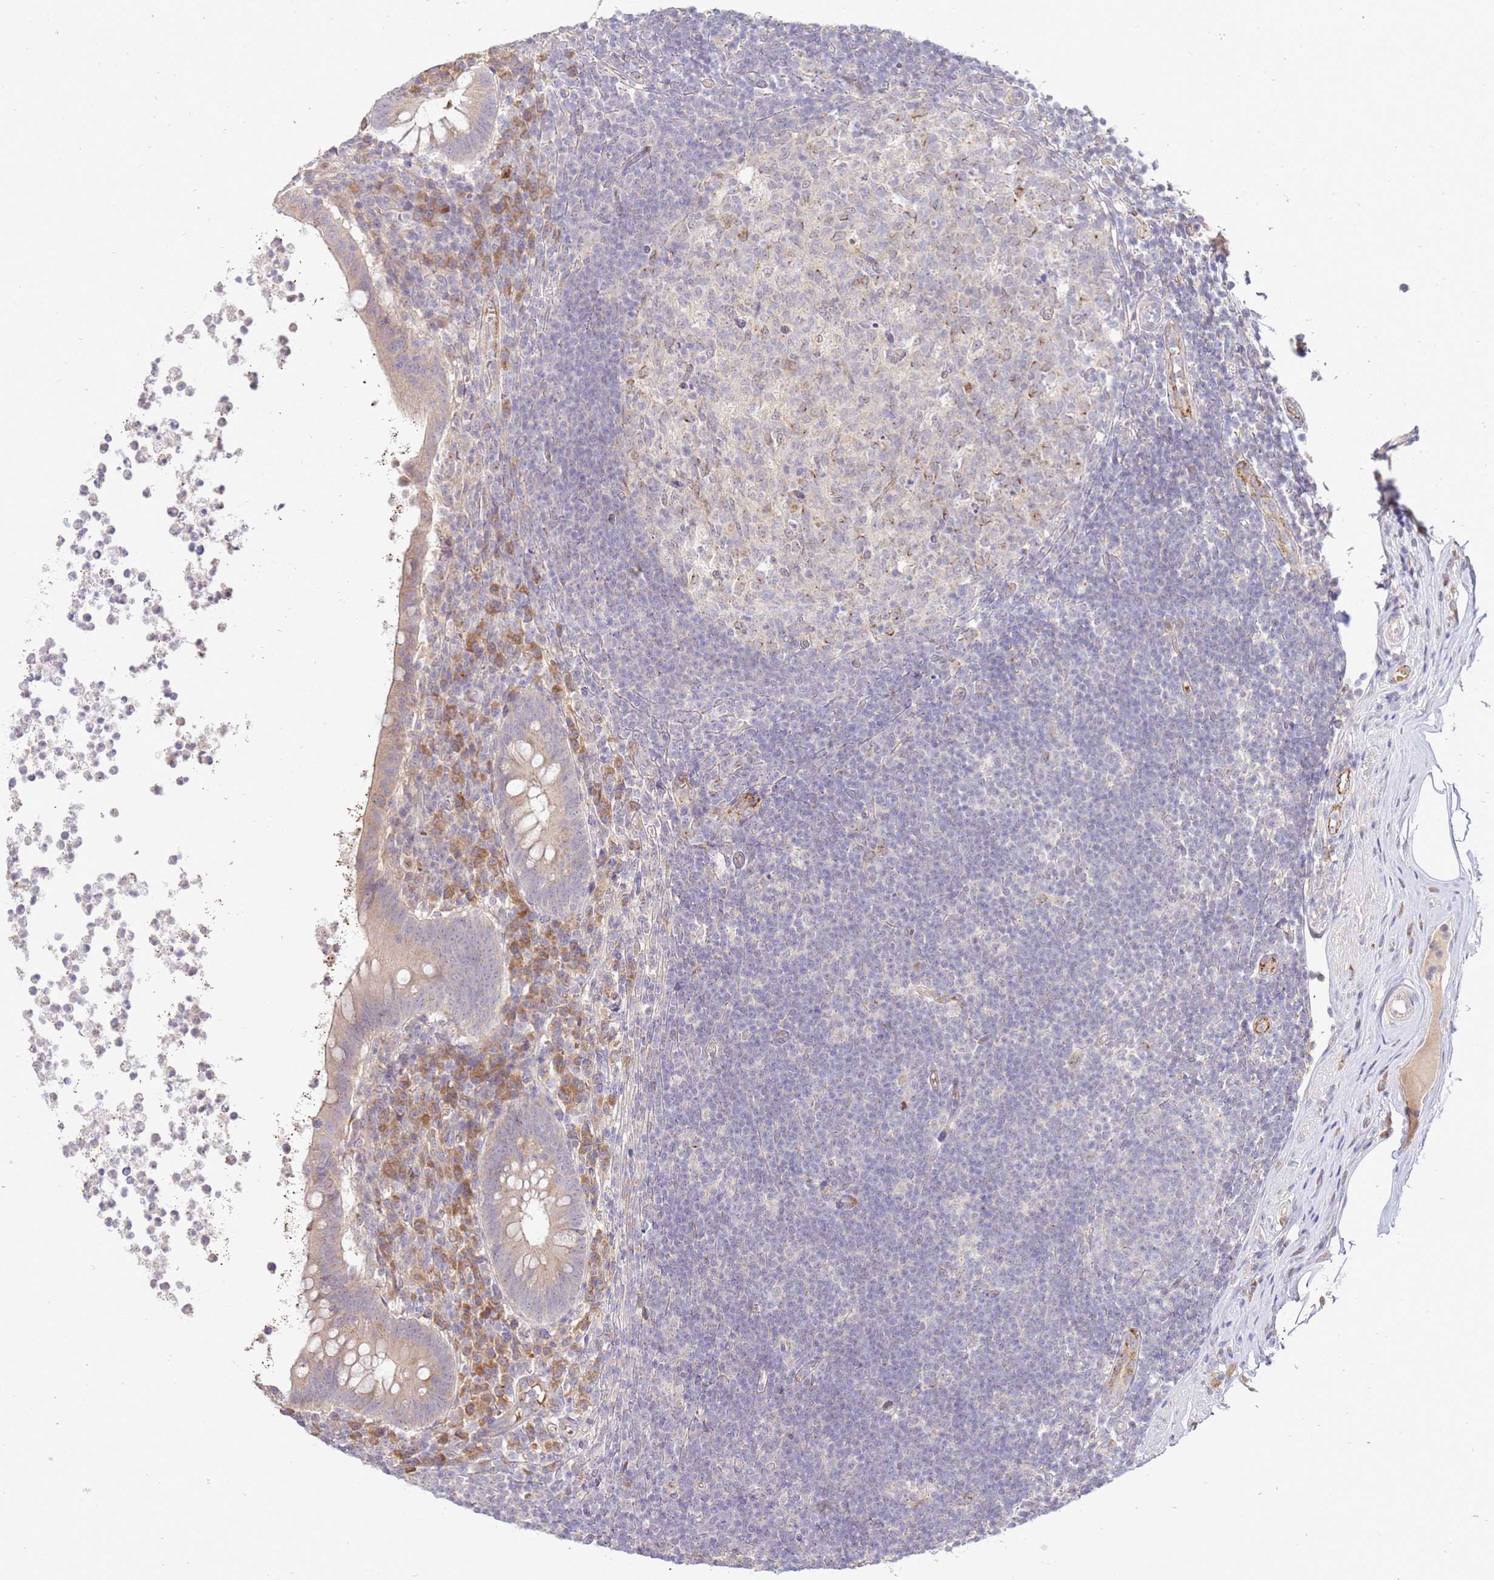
{"staining": {"intensity": "weak", "quantity": "<25%", "location": "cytoplasmic/membranous"}, "tissue": "appendix", "cell_type": "Glandular cells", "image_type": "normal", "snomed": [{"axis": "morphology", "description": "Normal tissue, NOS"}, {"axis": "topography", "description": "Appendix"}], "caption": "This is a image of immunohistochemistry staining of benign appendix, which shows no positivity in glandular cells. (IHC, brightfield microscopy, high magnification).", "gene": "NMUR2", "patient": {"sex": "female", "age": 56}}